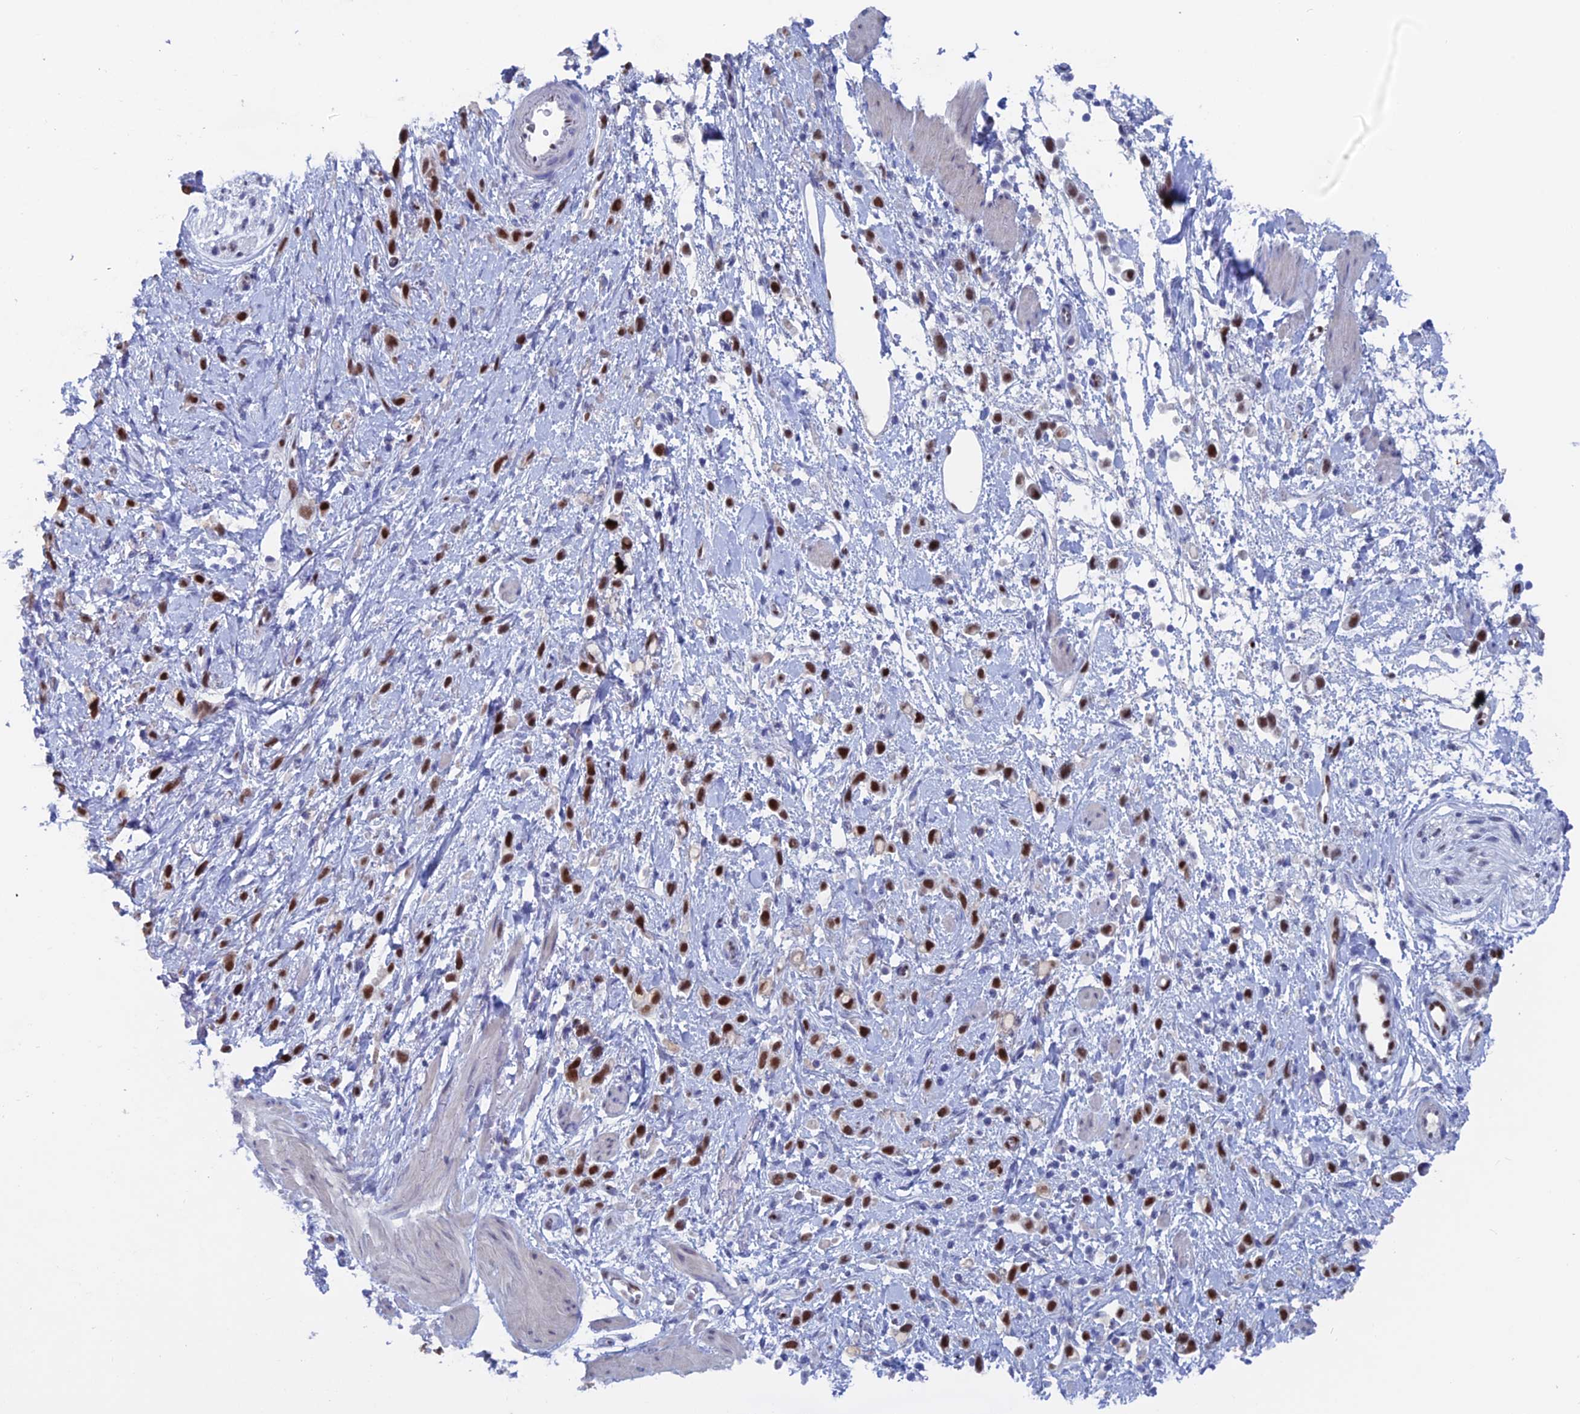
{"staining": {"intensity": "strong", "quantity": ">75%", "location": "nuclear"}, "tissue": "stomach cancer", "cell_type": "Tumor cells", "image_type": "cancer", "snomed": [{"axis": "morphology", "description": "Adenocarcinoma, NOS"}, {"axis": "topography", "description": "Stomach"}], "caption": "The immunohistochemical stain highlights strong nuclear positivity in tumor cells of adenocarcinoma (stomach) tissue.", "gene": "NOL4L", "patient": {"sex": "female", "age": 65}}